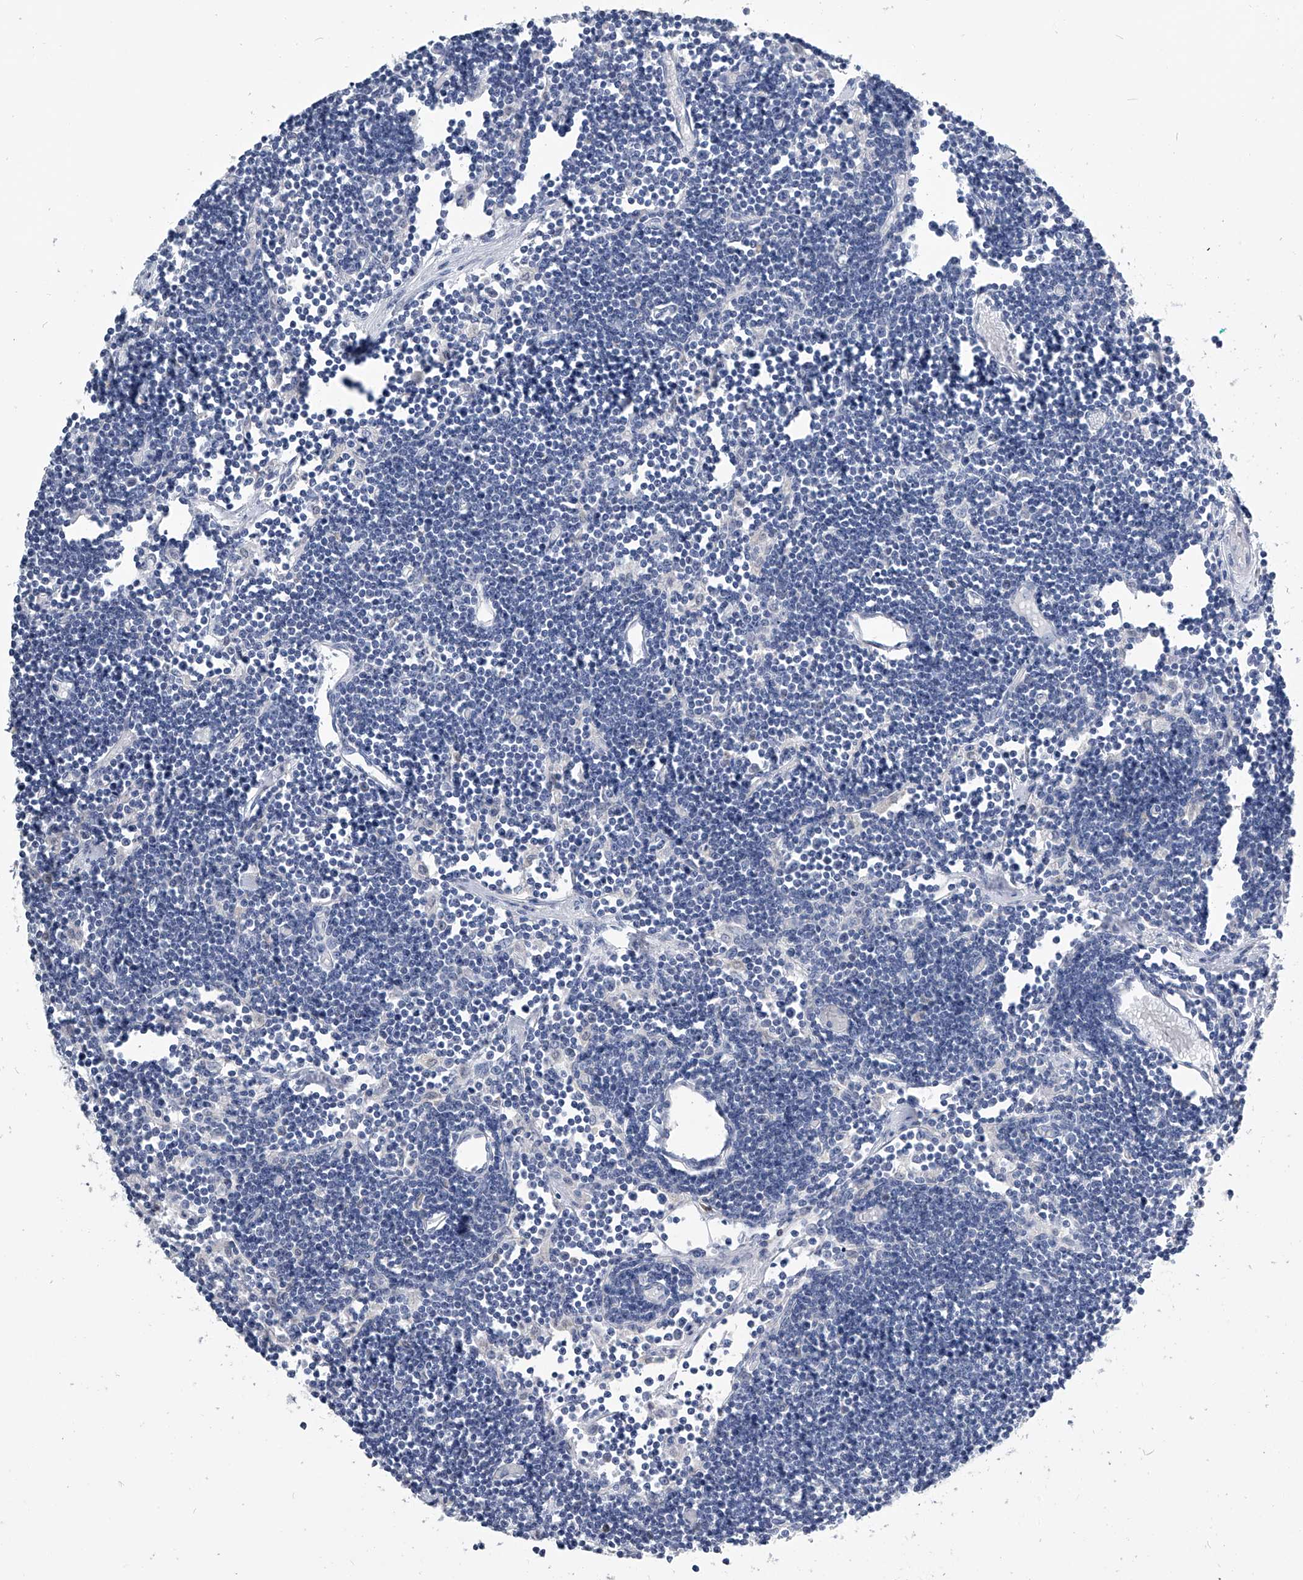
{"staining": {"intensity": "negative", "quantity": "none", "location": "none"}, "tissue": "lymph node", "cell_type": "Germinal center cells", "image_type": "normal", "snomed": [{"axis": "morphology", "description": "Normal tissue, NOS"}, {"axis": "topography", "description": "Lymph node"}], "caption": "IHC photomicrograph of benign lymph node stained for a protein (brown), which exhibits no staining in germinal center cells. (Brightfield microscopy of DAB (3,3'-diaminobenzidine) IHC at high magnification).", "gene": "PDXK", "patient": {"sex": "female", "age": 11}}